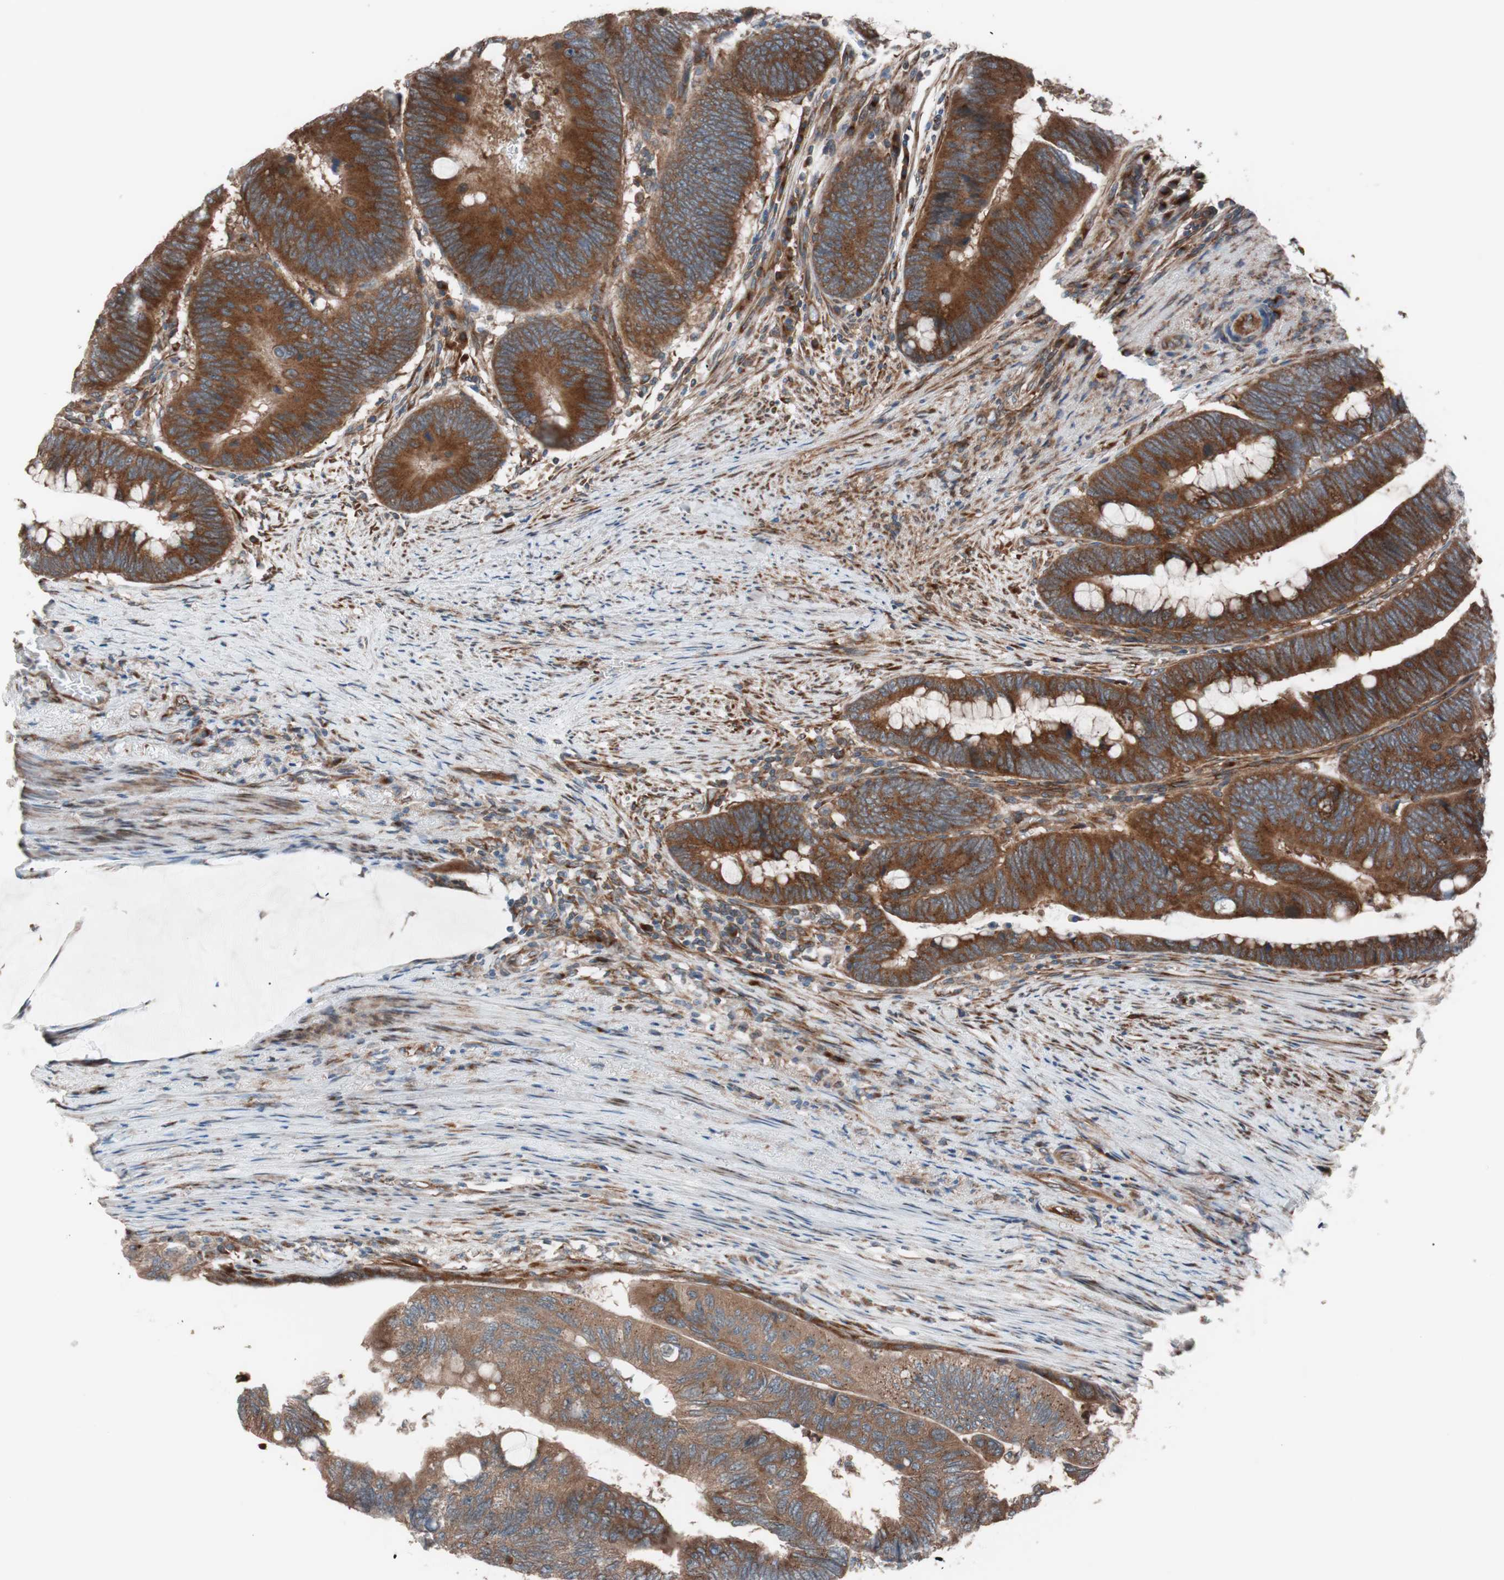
{"staining": {"intensity": "strong", "quantity": ">75%", "location": "cytoplasmic/membranous"}, "tissue": "colorectal cancer", "cell_type": "Tumor cells", "image_type": "cancer", "snomed": [{"axis": "morphology", "description": "Normal tissue, NOS"}, {"axis": "morphology", "description": "Adenocarcinoma, NOS"}, {"axis": "topography", "description": "Rectum"}, {"axis": "topography", "description": "Peripheral nerve tissue"}], "caption": "Strong cytoplasmic/membranous staining for a protein is seen in approximately >75% of tumor cells of colorectal cancer using immunohistochemistry (IHC).", "gene": "SEC31A", "patient": {"sex": "male", "age": 92}}